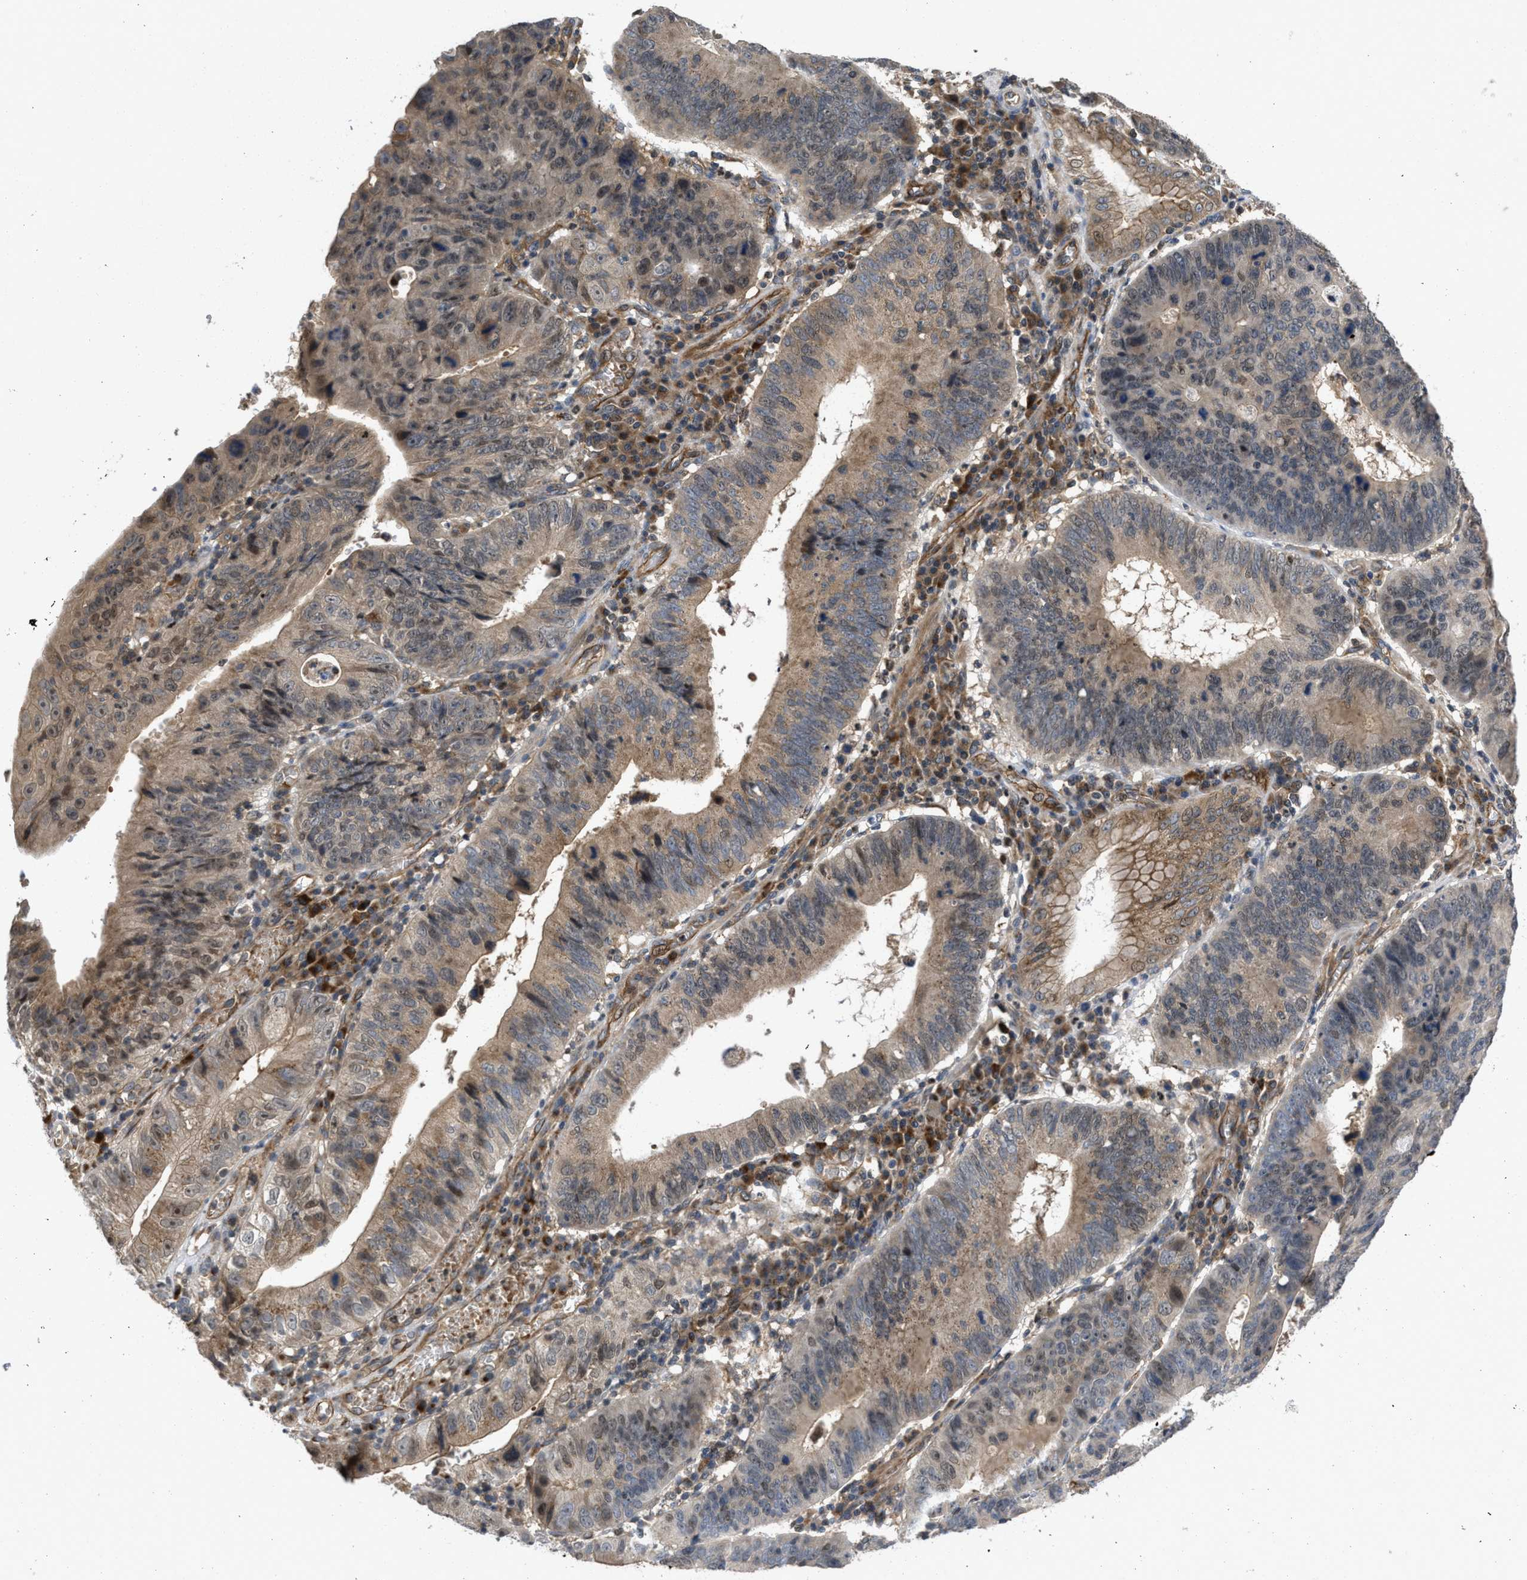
{"staining": {"intensity": "moderate", "quantity": "<25%", "location": "cytoplasmic/membranous"}, "tissue": "stomach cancer", "cell_type": "Tumor cells", "image_type": "cancer", "snomed": [{"axis": "morphology", "description": "Adenocarcinoma, NOS"}, {"axis": "topography", "description": "Stomach"}], "caption": "Tumor cells reveal moderate cytoplasmic/membranous positivity in about <25% of cells in stomach cancer (adenocarcinoma).", "gene": "GPATCH2L", "patient": {"sex": "male", "age": 59}}